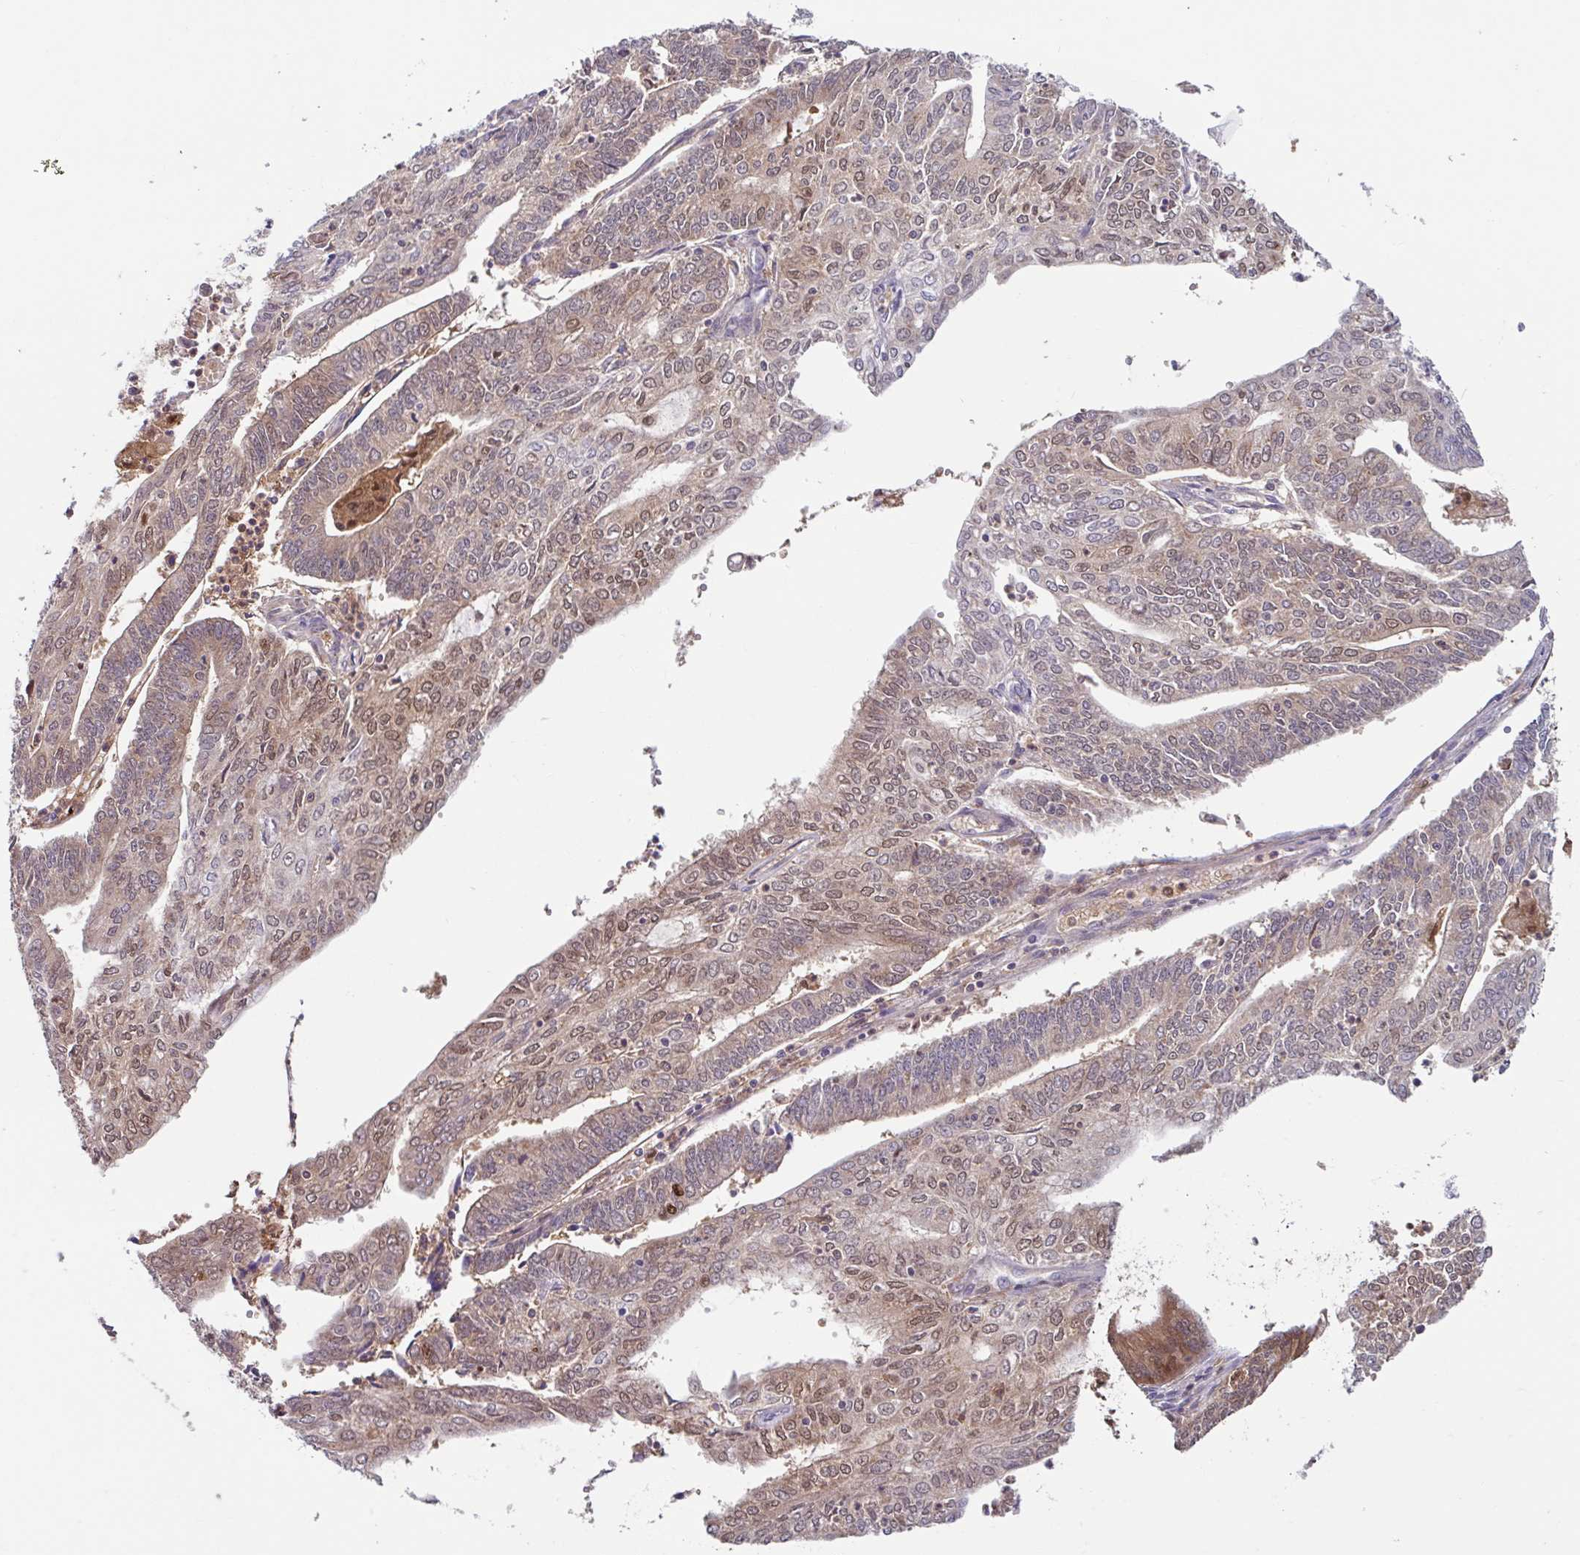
{"staining": {"intensity": "moderate", "quantity": "25%-75%", "location": "cytoplasmic/membranous,nuclear"}, "tissue": "endometrial cancer", "cell_type": "Tumor cells", "image_type": "cancer", "snomed": [{"axis": "morphology", "description": "Adenocarcinoma, NOS"}, {"axis": "topography", "description": "Endometrium"}], "caption": "Brown immunohistochemical staining in human endometrial cancer demonstrates moderate cytoplasmic/membranous and nuclear staining in approximately 25%-75% of tumor cells.", "gene": "BLVRA", "patient": {"sex": "female", "age": 61}}